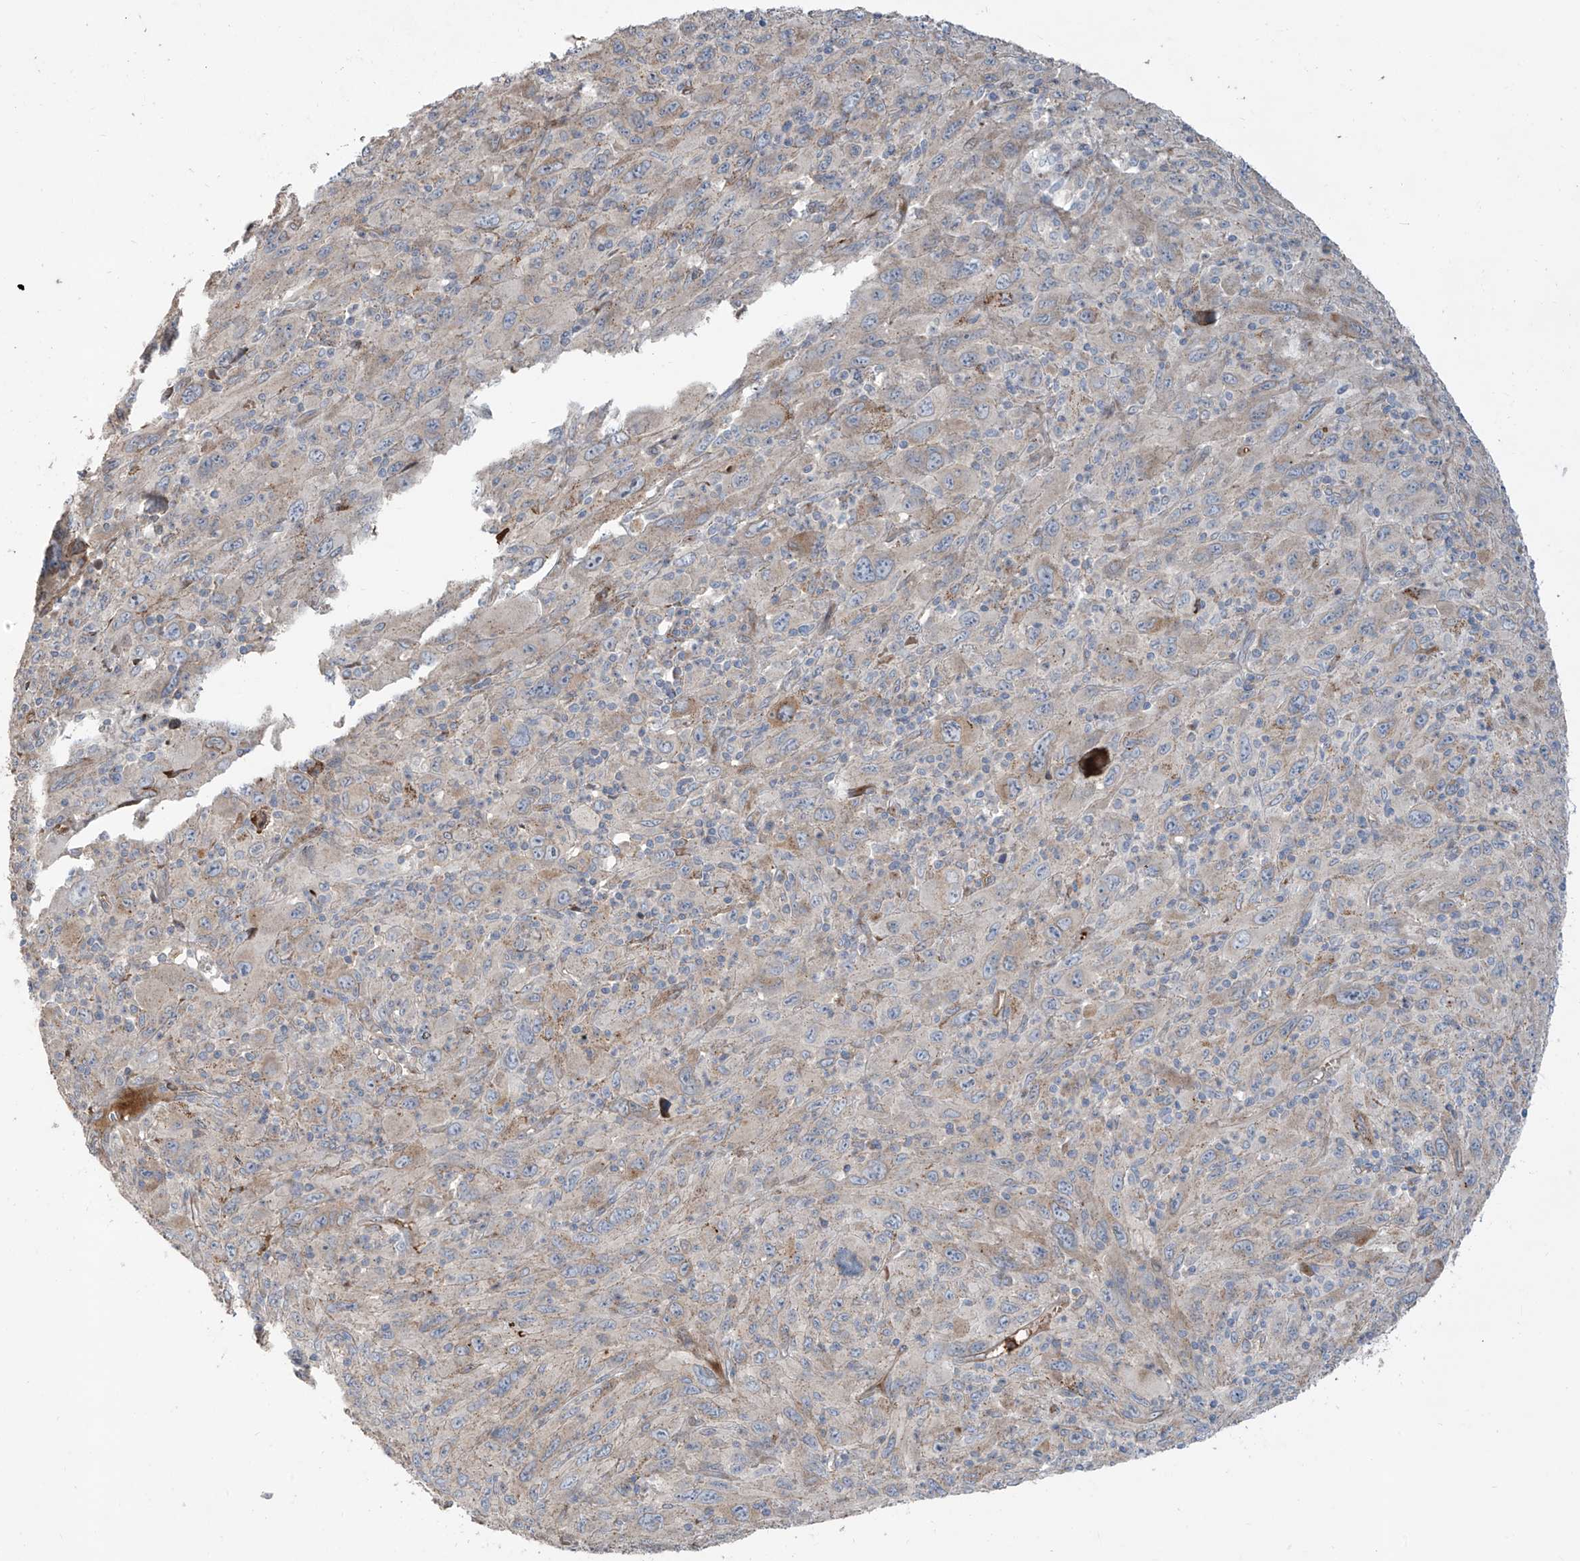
{"staining": {"intensity": "negative", "quantity": "none", "location": "none"}, "tissue": "melanoma", "cell_type": "Tumor cells", "image_type": "cancer", "snomed": [{"axis": "morphology", "description": "Malignant melanoma, Metastatic site"}, {"axis": "topography", "description": "Skin"}], "caption": "An immunohistochemistry micrograph of malignant melanoma (metastatic site) is shown. There is no staining in tumor cells of malignant melanoma (metastatic site).", "gene": "ABTB1", "patient": {"sex": "female", "age": 56}}